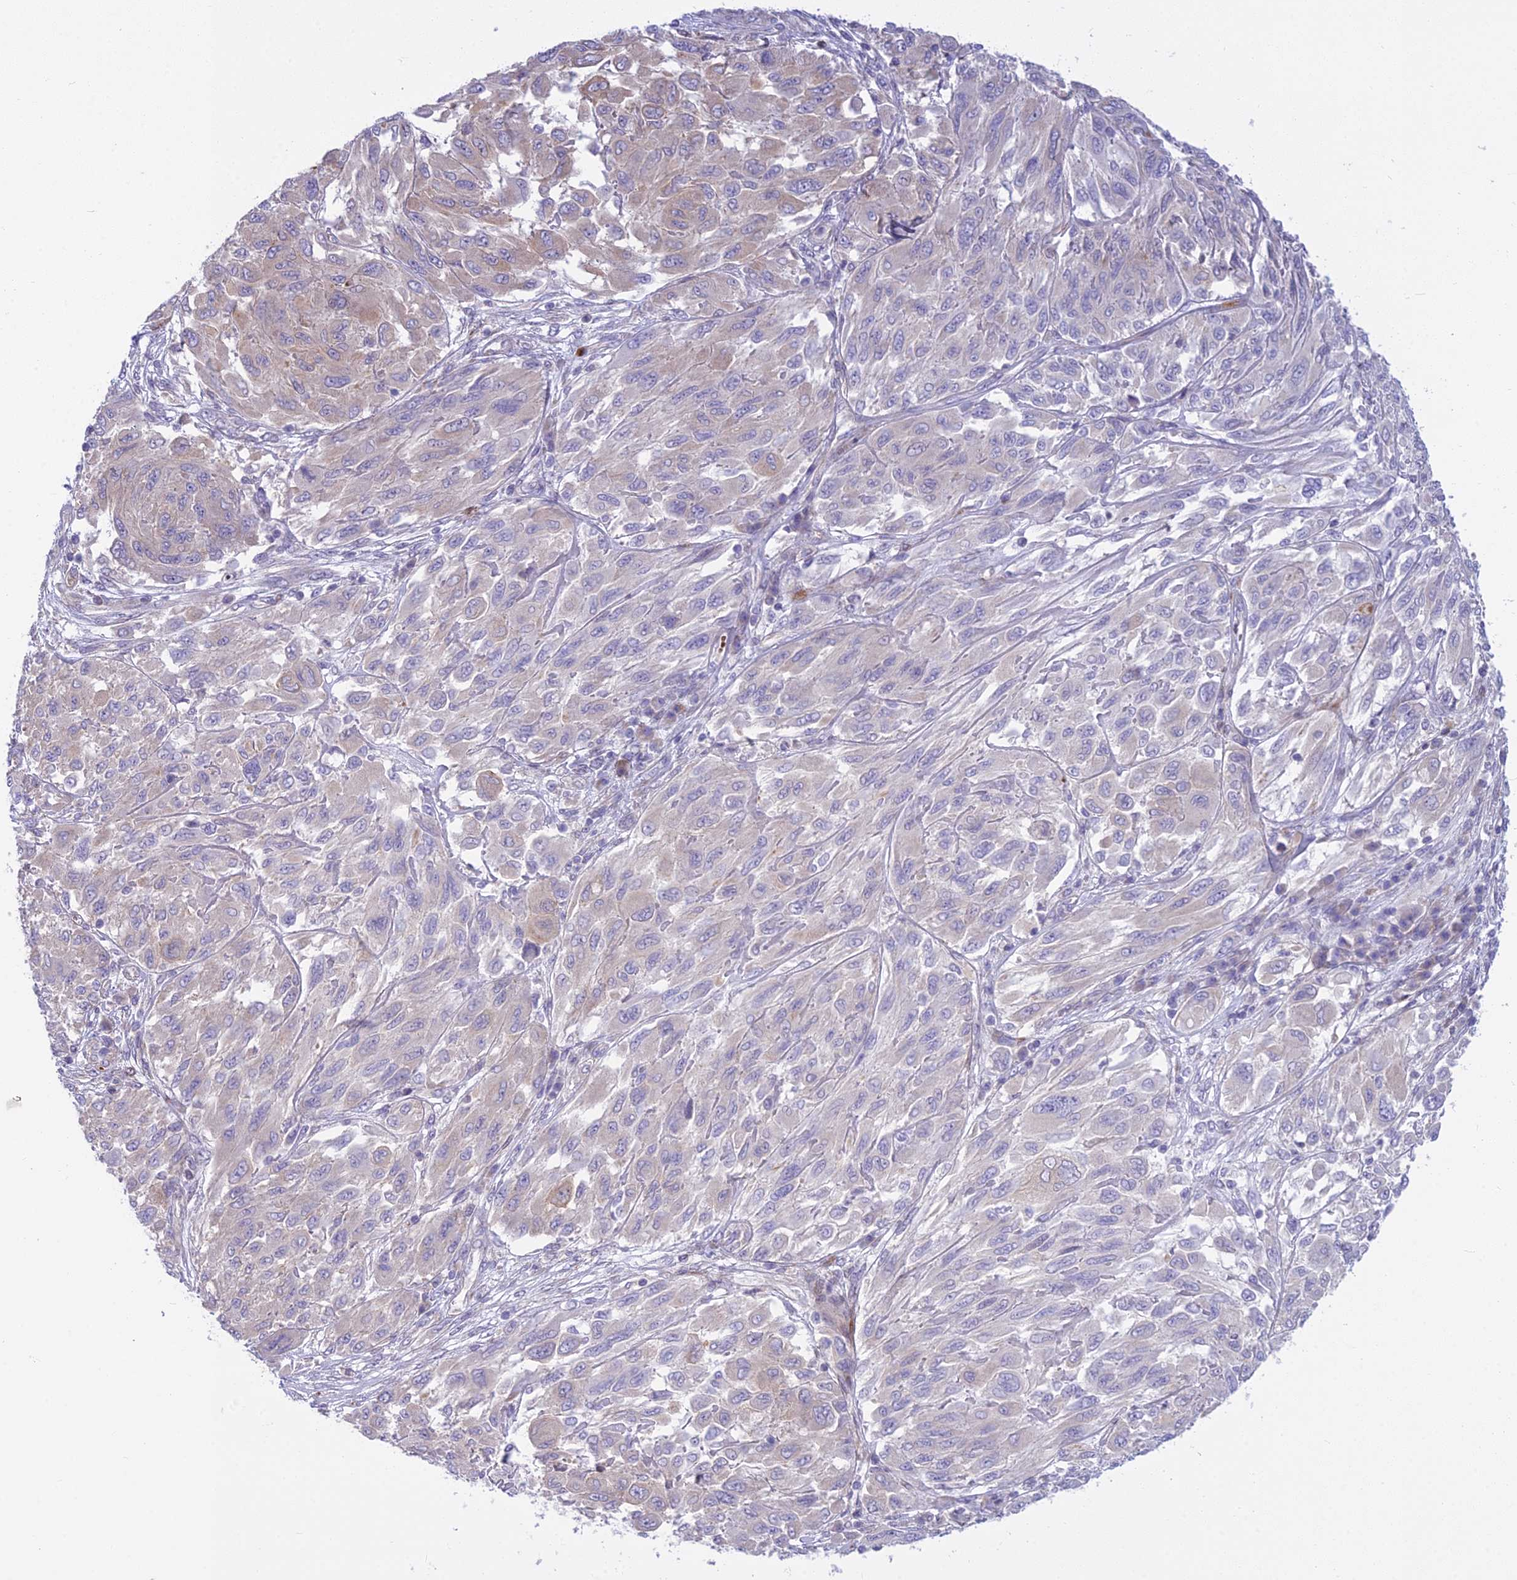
{"staining": {"intensity": "negative", "quantity": "none", "location": "none"}, "tissue": "melanoma", "cell_type": "Tumor cells", "image_type": "cancer", "snomed": [{"axis": "morphology", "description": "Malignant melanoma, NOS"}, {"axis": "topography", "description": "Skin"}], "caption": "High power microscopy image of an immunohistochemistry (IHC) histopathology image of malignant melanoma, revealing no significant positivity in tumor cells.", "gene": "PCDHB14", "patient": {"sex": "female", "age": 91}}